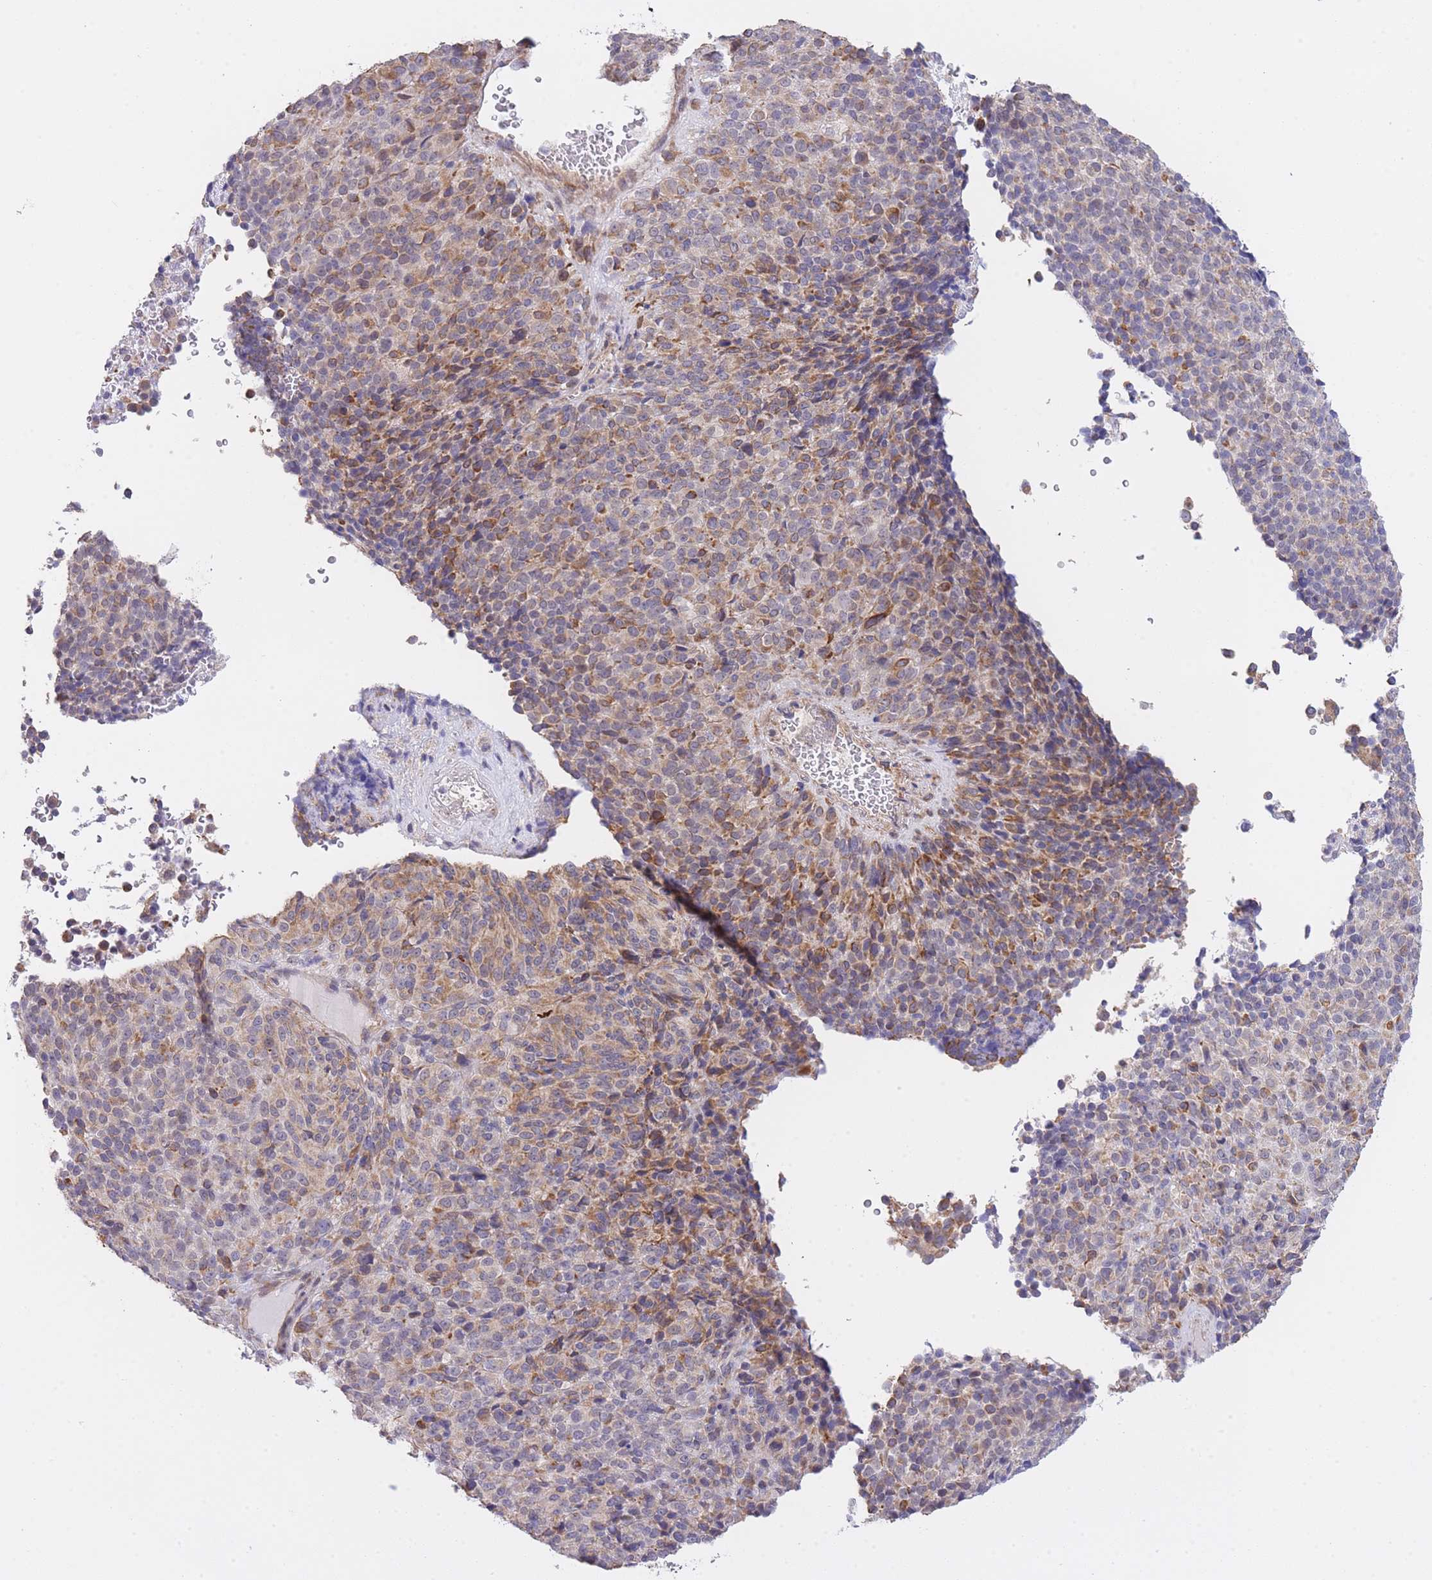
{"staining": {"intensity": "moderate", "quantity": "<25%", "location": "cytoplasmic/membranous"}, "tissue": "melanoma", "cell_type": "Tumor cells", "image_type": "cancer", "snomed": [{"axis": "morphology", "description": "Malignant melanoma, Metastatic site"}, {"axis": "topography", "description": "Brain"}], "caption": "Immunohistochemical staining of human melanoma reveals low levels of moderate cytoplasmic/membranous protein positivity in approximately <25% of tumor cells. The staining is performed using DAB (3,3'-diaminobenzidine) brown chromogen to label protein expression. The nuclei are counter-stained blue using hematoxylin.", "gene": "CTBP1", "patient": {"sex": "female", "age": 56}}